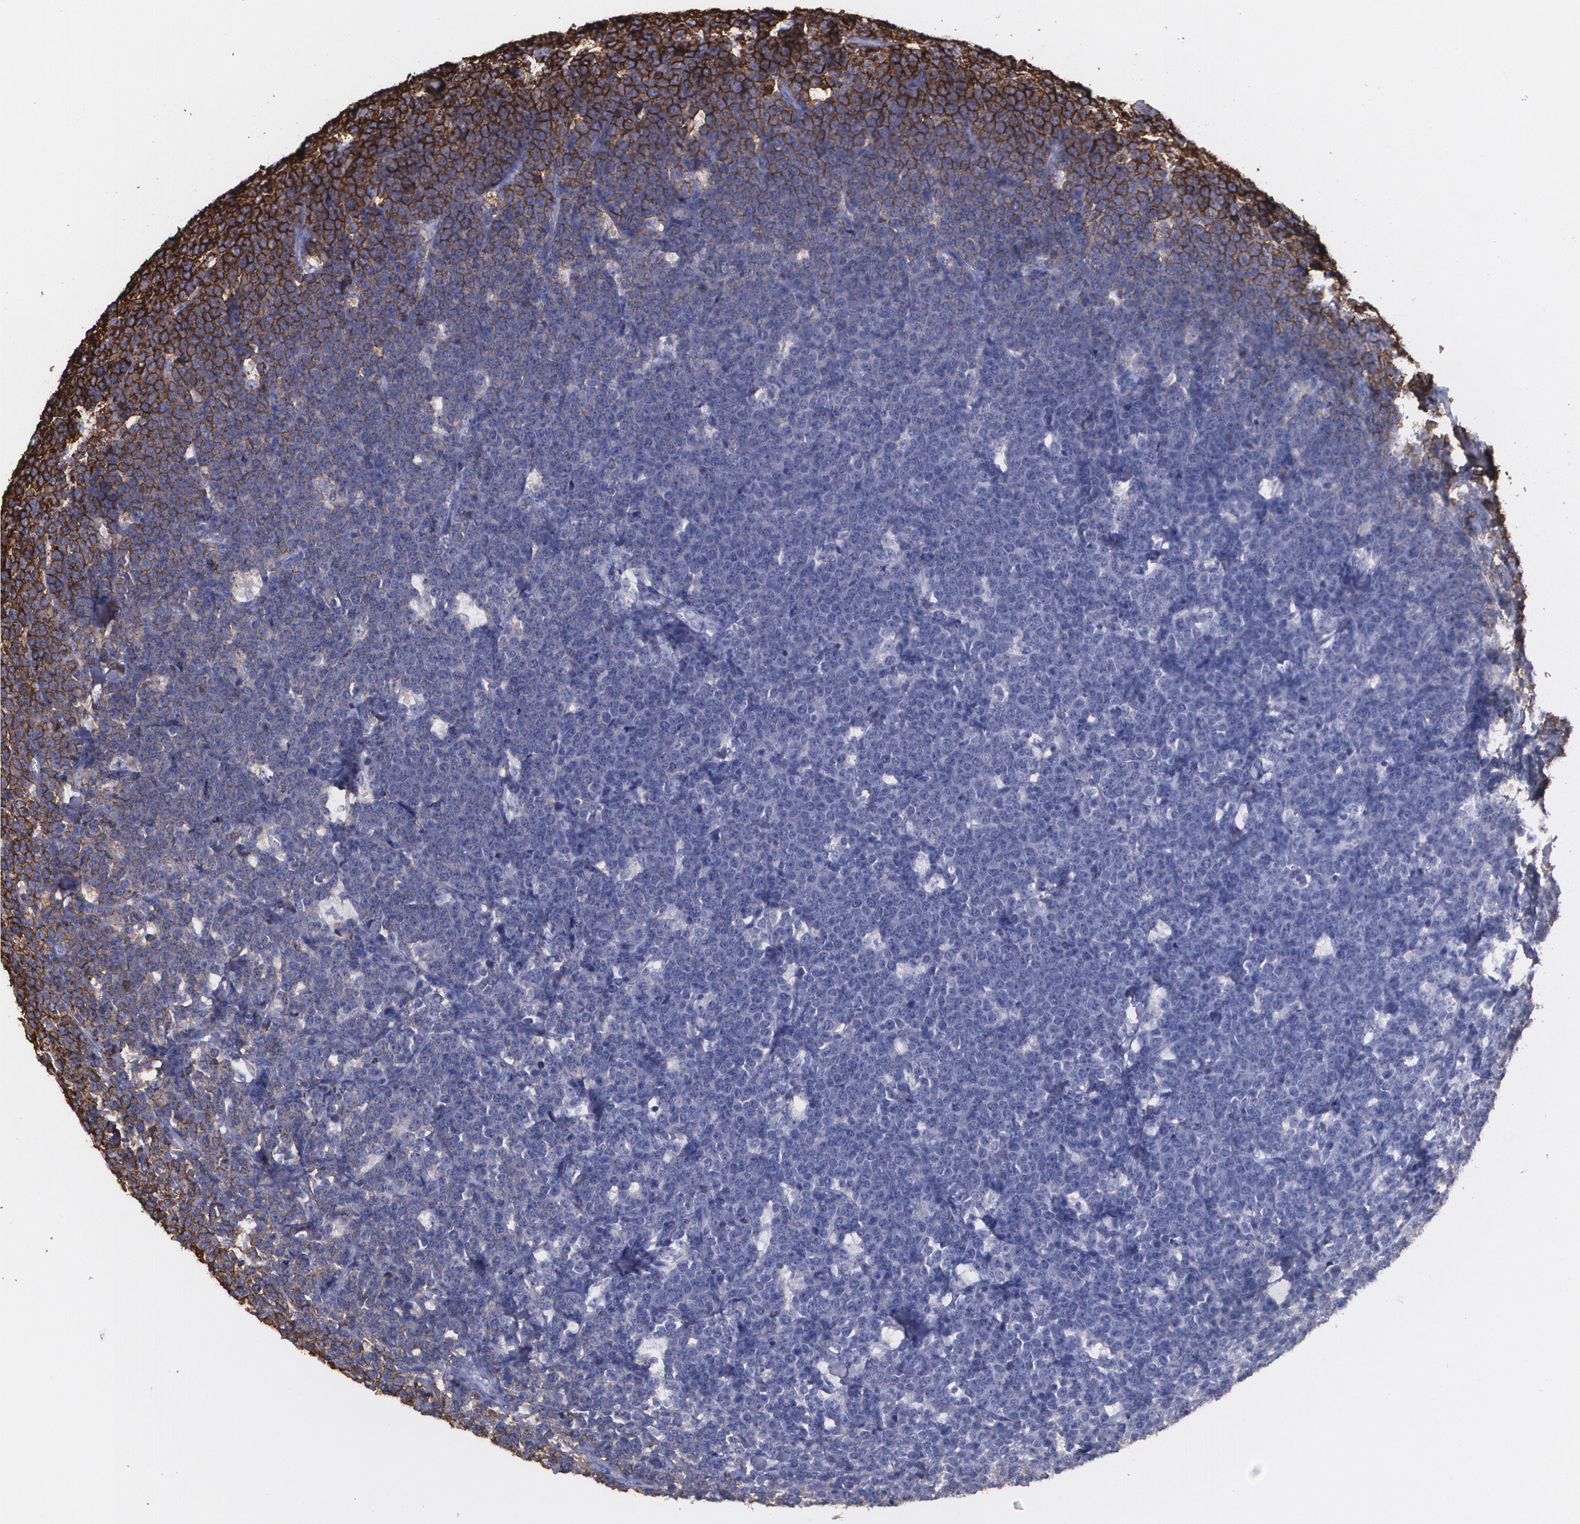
{"staining": {"intensity": "strong", "quantity": ">75%", "location": "cytoplasmic/membranous"}, "tissue": "lymphoma", "cell_type": "Tumor cells", "image_type": "cancer", "snomed": [{"axis": "morphology", "description": "Malignant lymphoma, non-Hodgkin's type, High grade"}, {"axis": "topography", "description": "Small intestine"}, {"axis": "topography", "description": "Colon"}], "caption": "IHC (DAB) staining of high-grade malignant lymphoma, non-Hodgkin's type demonstrates strong cytoplasmic/membranous protein staining in about >75% of tumor cells.", "gene": "HLA-DRA", "patient": {"sex": "male", "age": 8}}